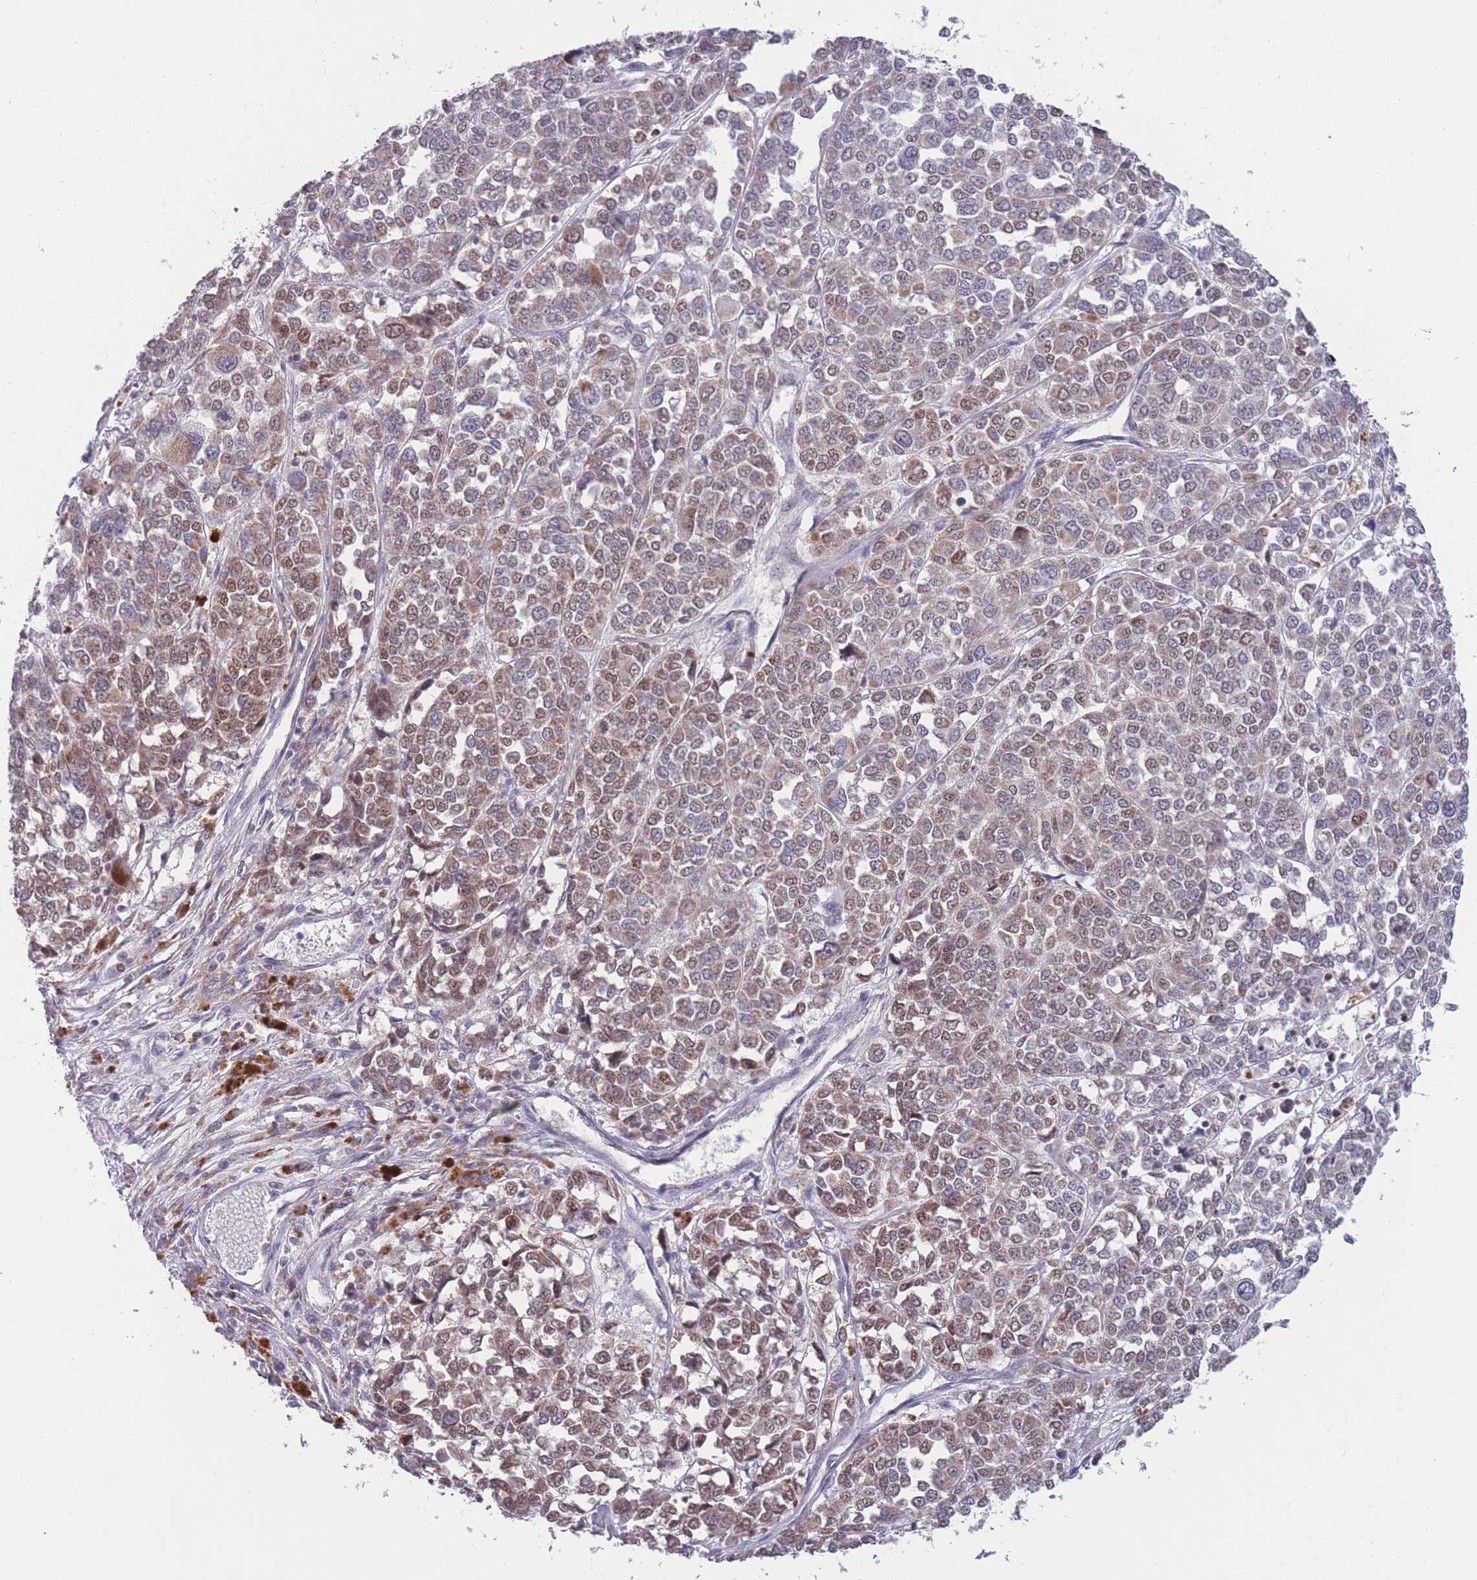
{"staining": {"intensity": "moderate", "quantity": ">75%", "location": "cytoplasmic/membranous,nuclear"}, "tissue": "melanoma", "cell_type": "Tumor cells", "image_type": "cancer", "snomed": [{"axis": "morphology", "description": "Malignant melanoma, Metastatic site"}, {"axis": "topography", "description": "Lymph node"}], "caption": "Protein staining demonstrates moderate cytoplasmic/membranous and nuclear staining in about >75% of tumor cells in malignant melanoma (metastatic site).", "gene": "MCIDAS", "patient": {"sex": "male", "age": 44}}